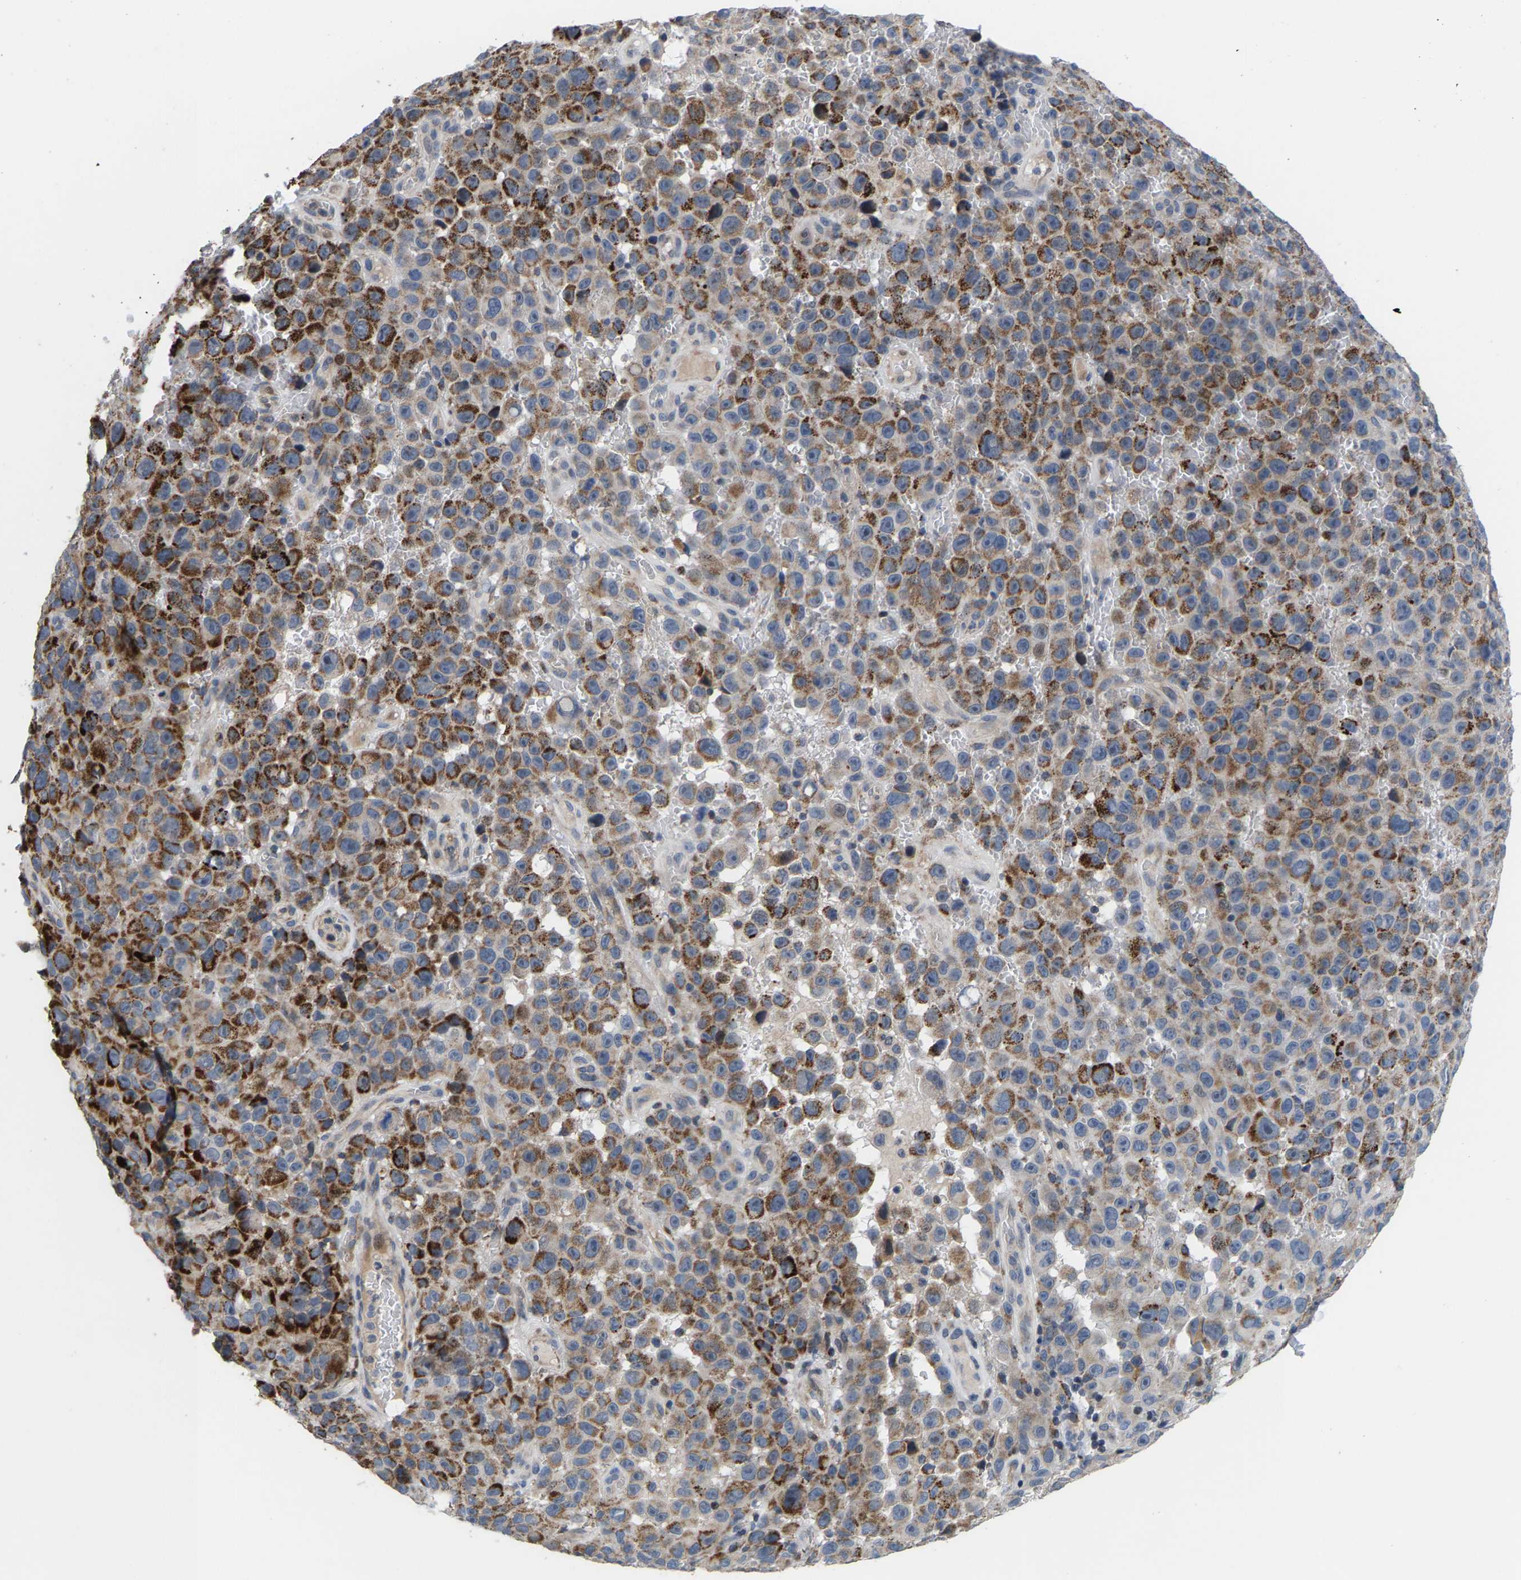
{"staining": {"intensity": "strong", "quantity": "25%-75%", "location": "cytoplasmic/membranous"}, "tissue": "melanoma", "cell_type": "Tumor cells", "image_type": "cancer", "snomed": [{"axis": "morphology", "description": "Malignant melanoma, NOS"}, {"axis": "topography", "description": "Skin"}], "caption": "High-power microscopy captured an IHC histopathology image of malignant melanoma, revealing strong cytoplasmic/membranous staining in about 25%-75% of tumor cells.", "gene": "TDRKH", "patient": {"sex": "female", "age": 82}}